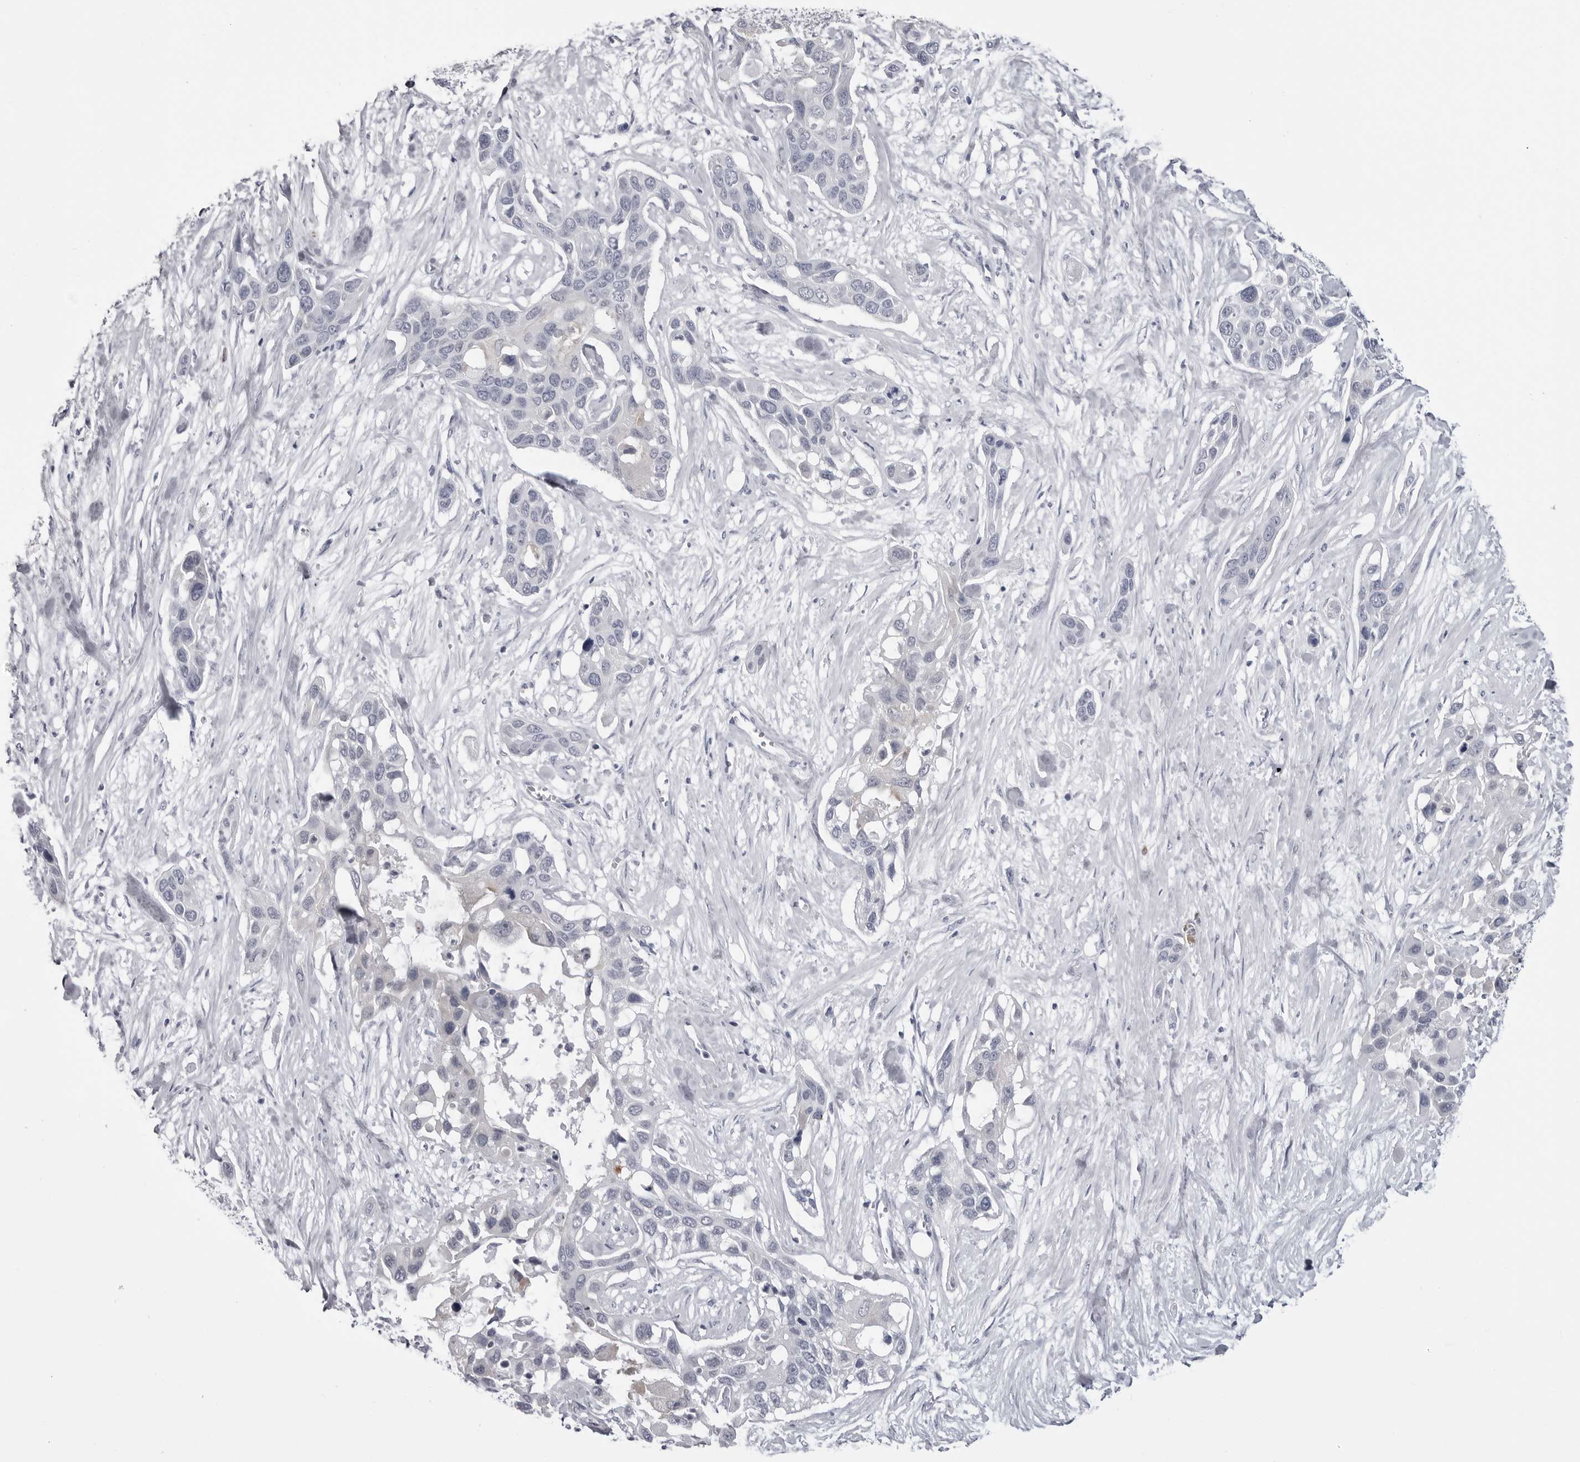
{"staining": {"intensity": "negative", "quantity": "none", "location": "none"}, "tissue": "pancreatic cancer", "cell_type": "Tumor cells", "image_type": "cancer", "snomed": [{"axis": "morphology", "description": "Adenocarcinoma, NOS"}, {"axis": "topography", "description": "Pancreas"}], "caption": "This is an IHC image of human pancreatic cancer (adenocarcinoma). There is no staining in tumor cells.", "gene": "STAP2", "patient": {"sex": "female", "age": 60}}